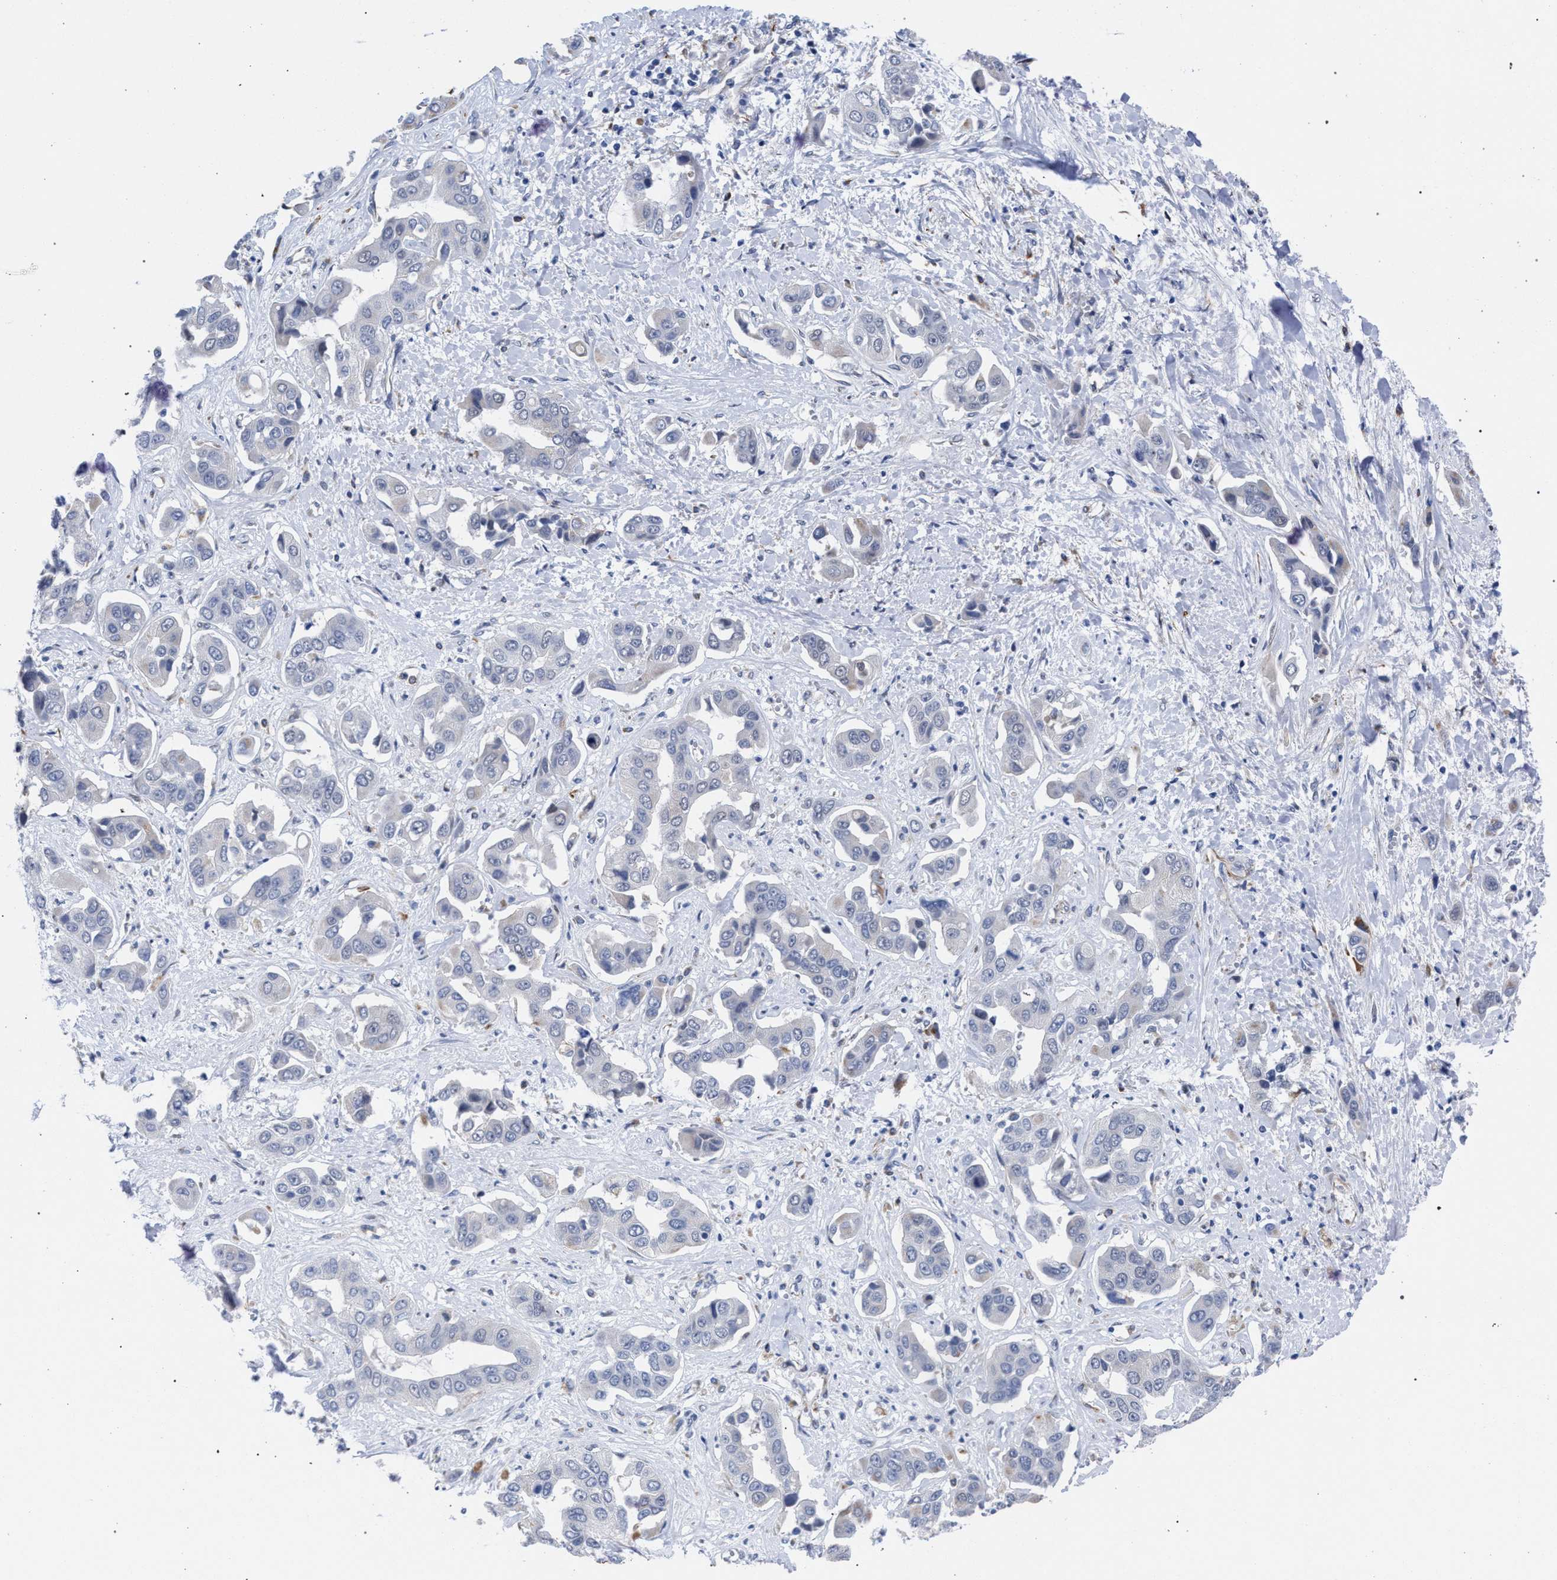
{"staining": {"intensity": "negative", "quantity": "none", "location": "none"}, "tissue": "liver cancer", "cell_type": "Tumor cells", "image_type": "cancer", "snomed": [{"axis": "morphology", "description": "Cholangiocarcinoma"}, {"axis": "topography", "description": "Liver"}], "caption": "IHC photomicrograph of neoplastic tissue: human liver cancer (cholangiocarcinoma) stained with DAB displays no significant protein expression in tumor cells.", "gene": "GOLGA2", "patient": {"sex": "female", "age": 52}}